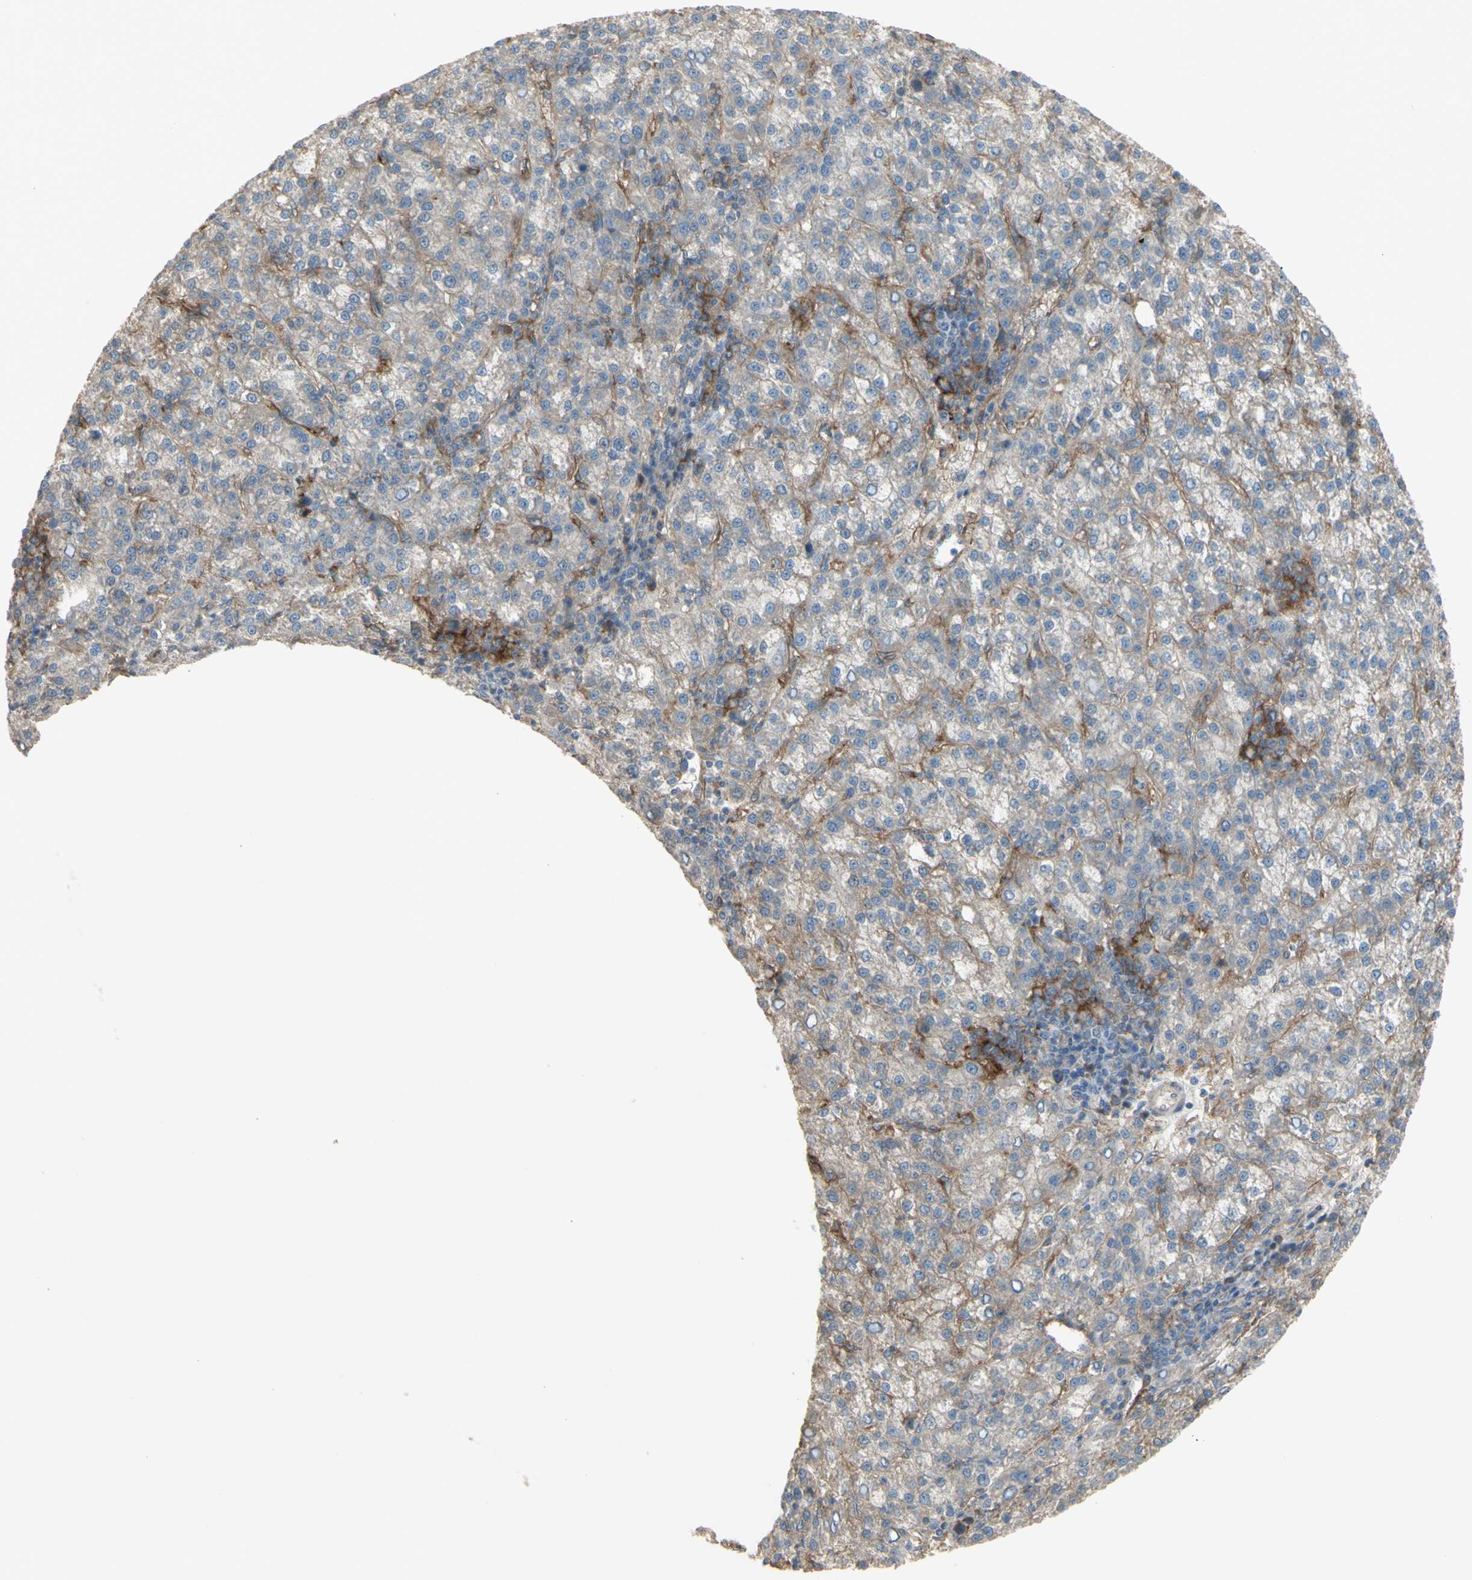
{"staining": {"intensity": "weak", "quantity": "<25%", "location": "cytoplasmic/membranous"}, "tissue": "liver cancer", "cell_type": "Tumor cells", "image_type": "cancer", "snomed": [{"axis": "morphology", "description": "Carcinoma, Hepatocellular, NOS"}, {"axis": "topography", "description": "Liver"}], "caption": "Immunohistochemical staining of human liver cancer demonstrates no significant expression in tumor cells.", "gene": "CD276", "patient": {"sex": "female", "age": 58}}